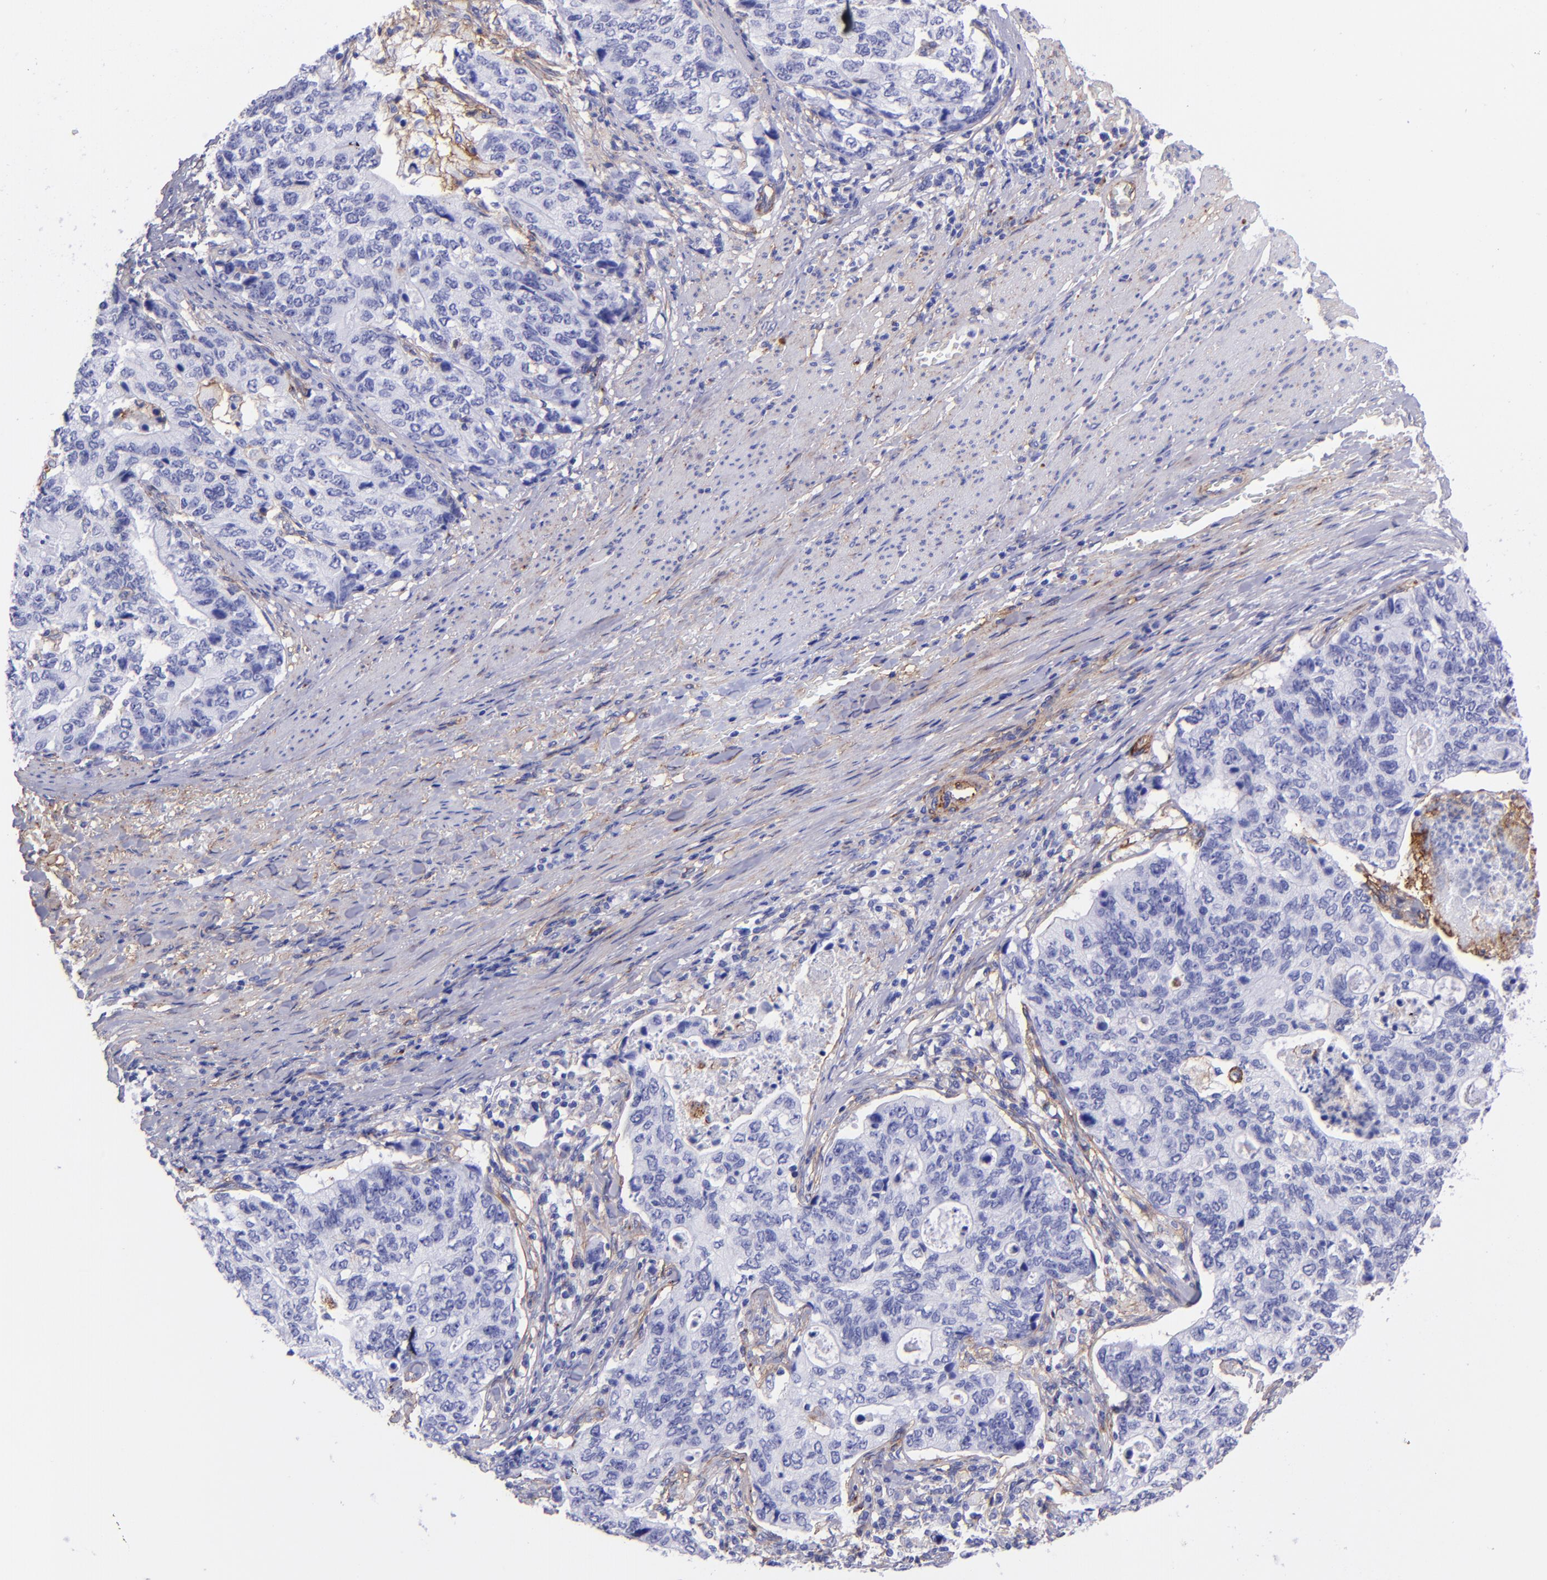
{"staining": {"intensity": "negative", "quantity": "none", "location": "none"}, "tissue": "stomach cancer", "cell_type": "Tumor cells", "image_type": "cancer", "snomed": [{"axis": "morphology", "description": "Adenocarcinoma, NOS"}, {"axis": "topography", "description": "Esophagus"}, {"axis": "topography", "description": "Stomach"}], "caption": "A histopathology image of stomach adenocarcinoma stained for a protein demonstrates no brown staining in tumor cells. (DAB (3,3'-diaminobenzidine) immunohistochemistry (IHC), high magnification).", "gene": "ITGAV", "patient": {"sex": "male", "age": 74}}